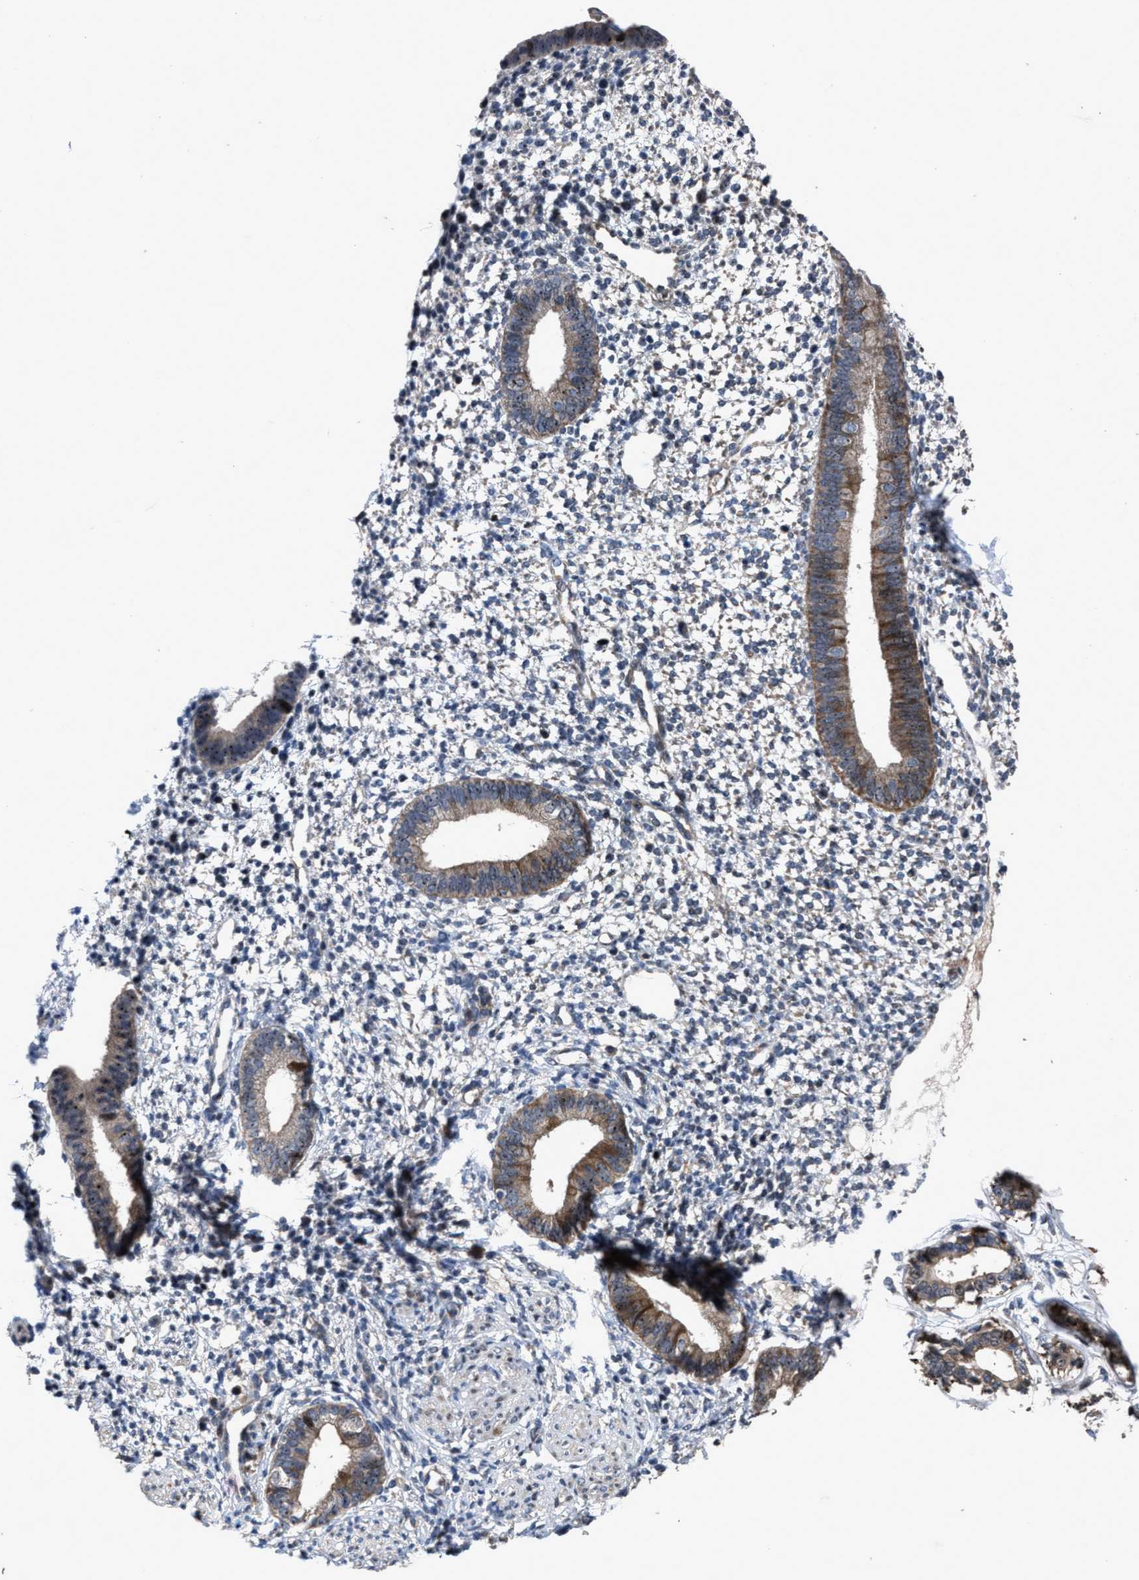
{"staining": {"intensity": "negative", "quantity": "none", "location": "none"}, "tissue": "endometrium", "cell_type": "Cells in endometrial stroma", "image_type": "normal", "snomed": [{"axis": "morphology", "description": "Normal tissue, NOS"}, {"axis": "topography", "description": "Endometrium"}], "caption": "DAB (3,3'-diaminobenzidine) immunohistochemical staining of normal human endometrium shows no significant positivity in cells in endometrial stroma.", "gene": "HAUS6", "patient": {"sex": "female", "age": 46}}